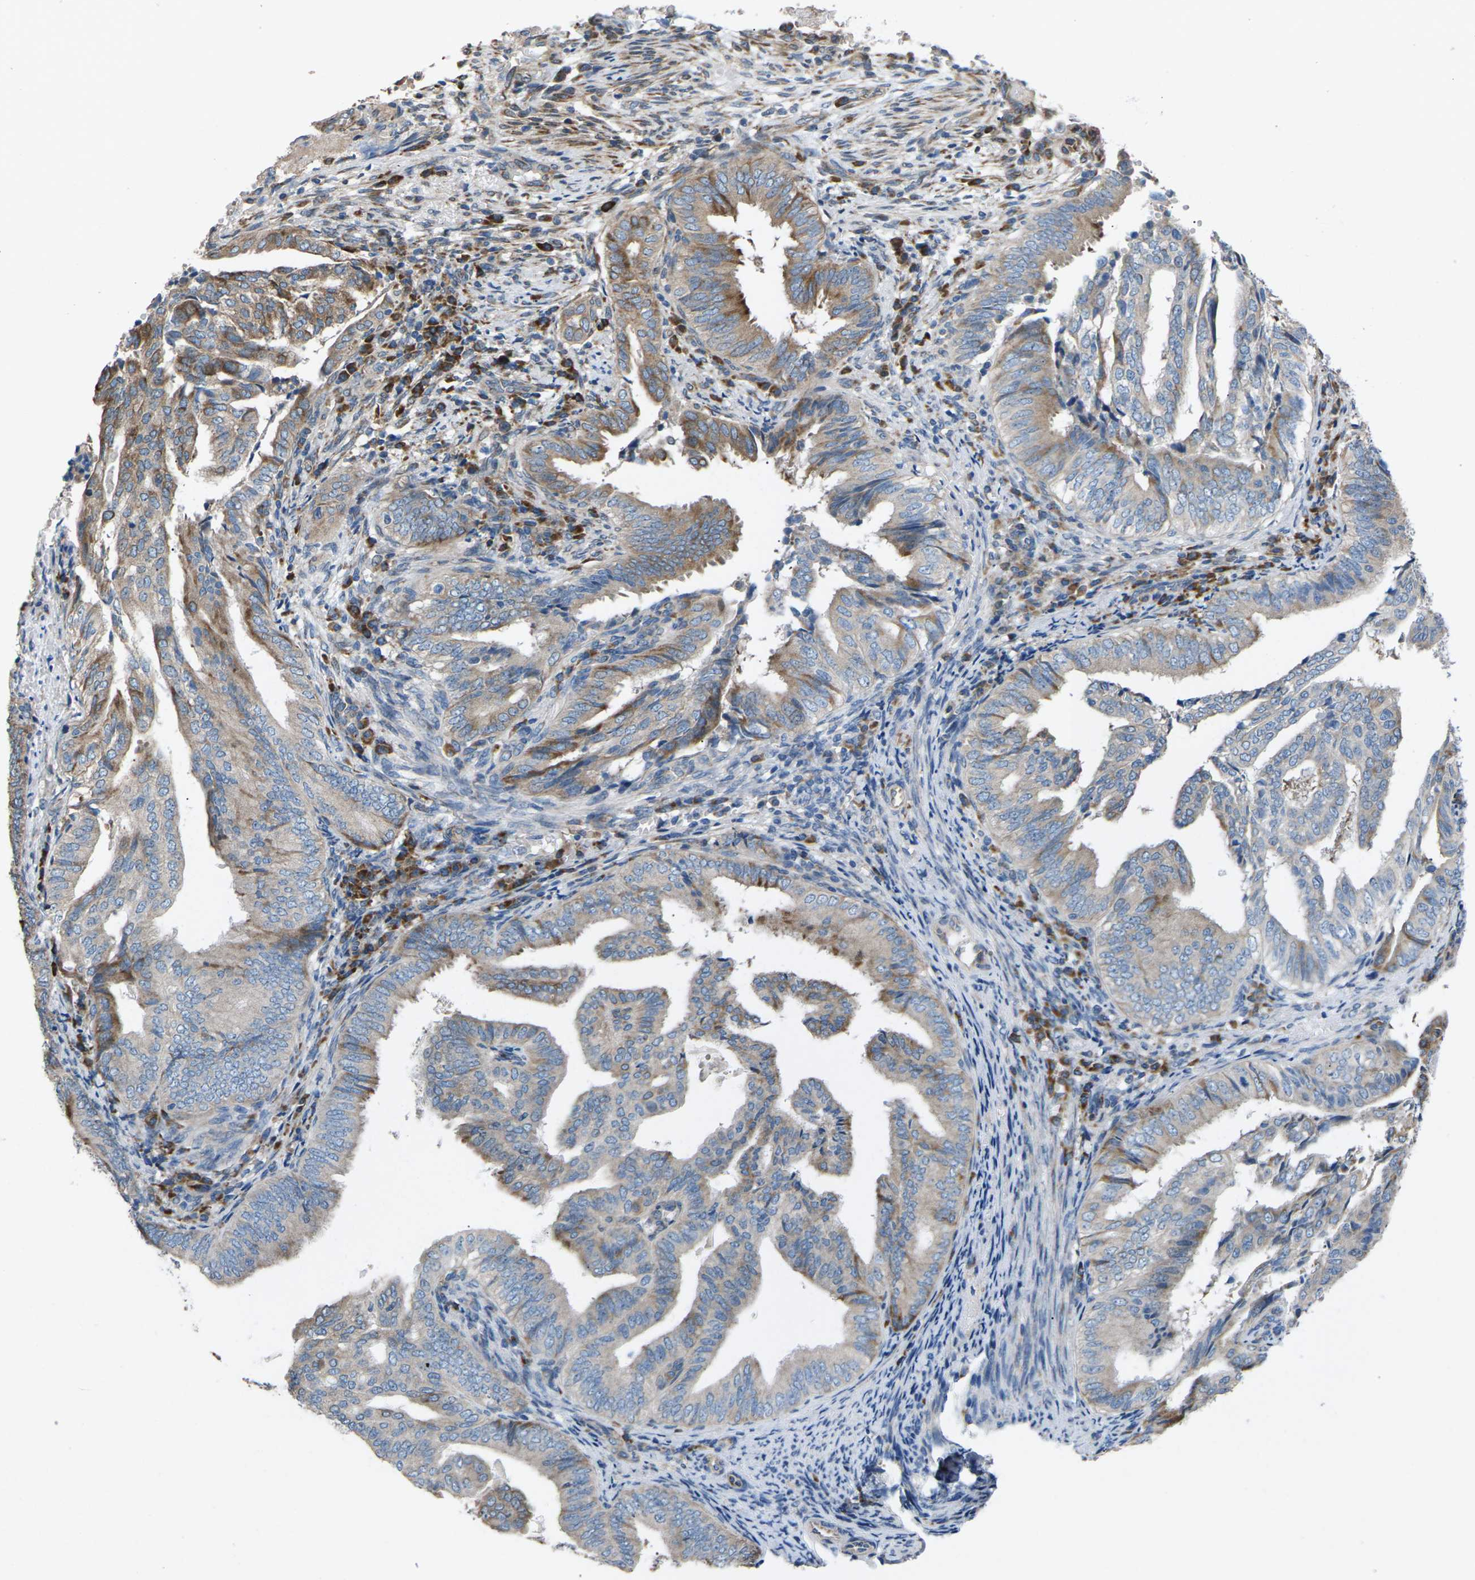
{"staining": {"intensity": "moderate", "quantity": "25%-75%", "location": "cytoplasmic/membranous"}, "tissue": "endometrial cancer", "cell_type": "Tumor cells", "image_type": "cancer", "snomed": [{"axis": "morphology", "description": "Adenocarcinoma, NOS"}, {"axis": "topography", "description": "Endometrium"}], "caption": "Immunohistochemical staining of human adenocarcinoma (endometrial) displays moderate cytoplasmic/membranous protein staining in about 25%-75% of tumor cells.", "gene": "KLHDC8B", "patient": {"sex": "female", "age": 58}}